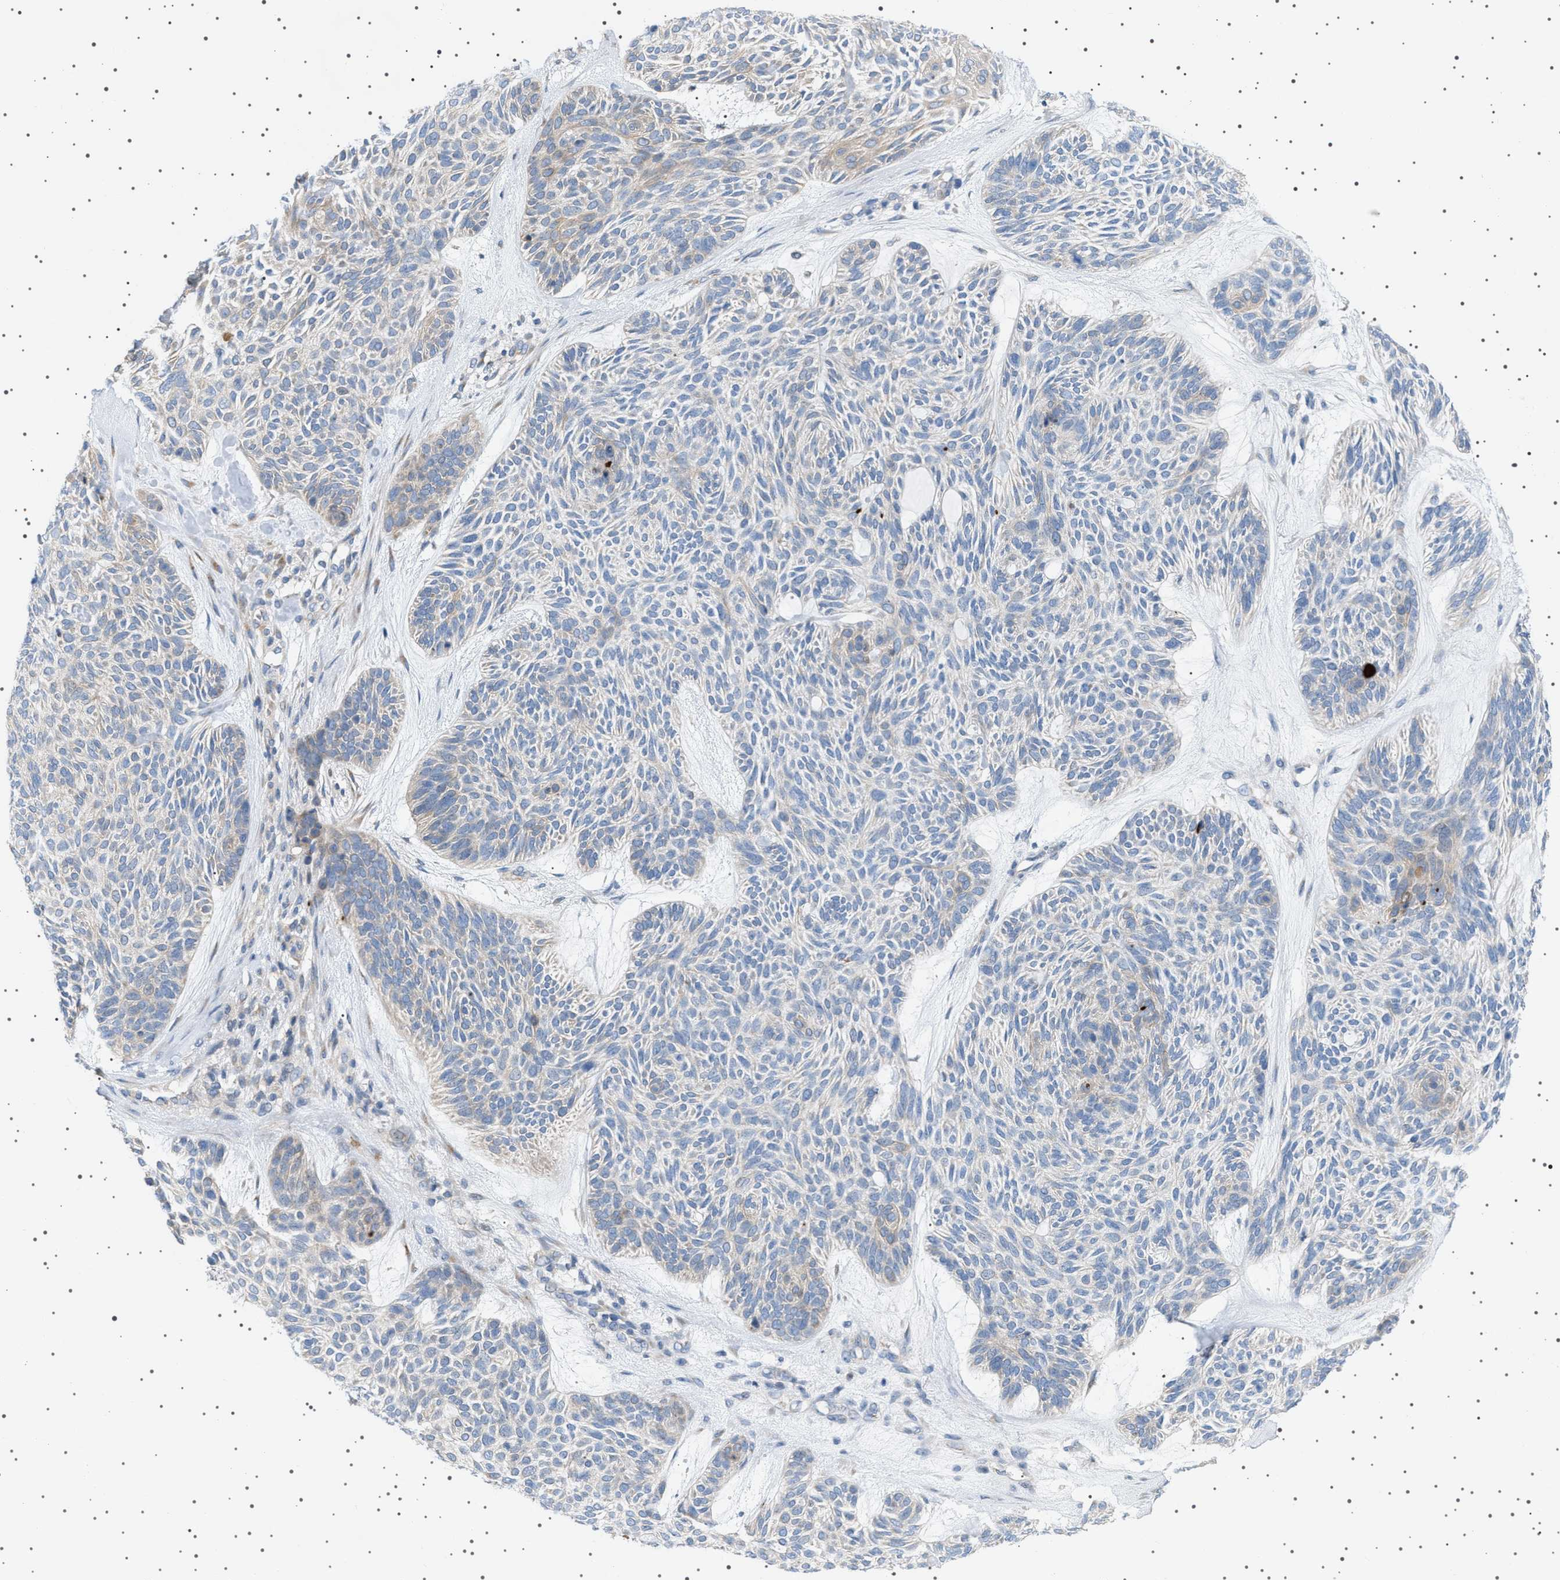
{"staining": {"intensity": "negative", "quantity": "none", "location": "none"}, "tissue": "skin cancer", "cell_type": "Tumor cells", "image_type": "cancer", "snomed": [{"axis": "morphology", "description": "Basal cell carcinoma"}, {"axis": "topography", "description": "Skin"}], "caption": "High magnification brightfield microscopy of skin basal cell carcinoma stained with DAB (3,3'-diaminobenzidine) (brown) and counterstained with hematoxylin (blue): tumor cells show no significant staining.", "gene": "ADCY10", "patient": {"sex": "male", "age": 55}}